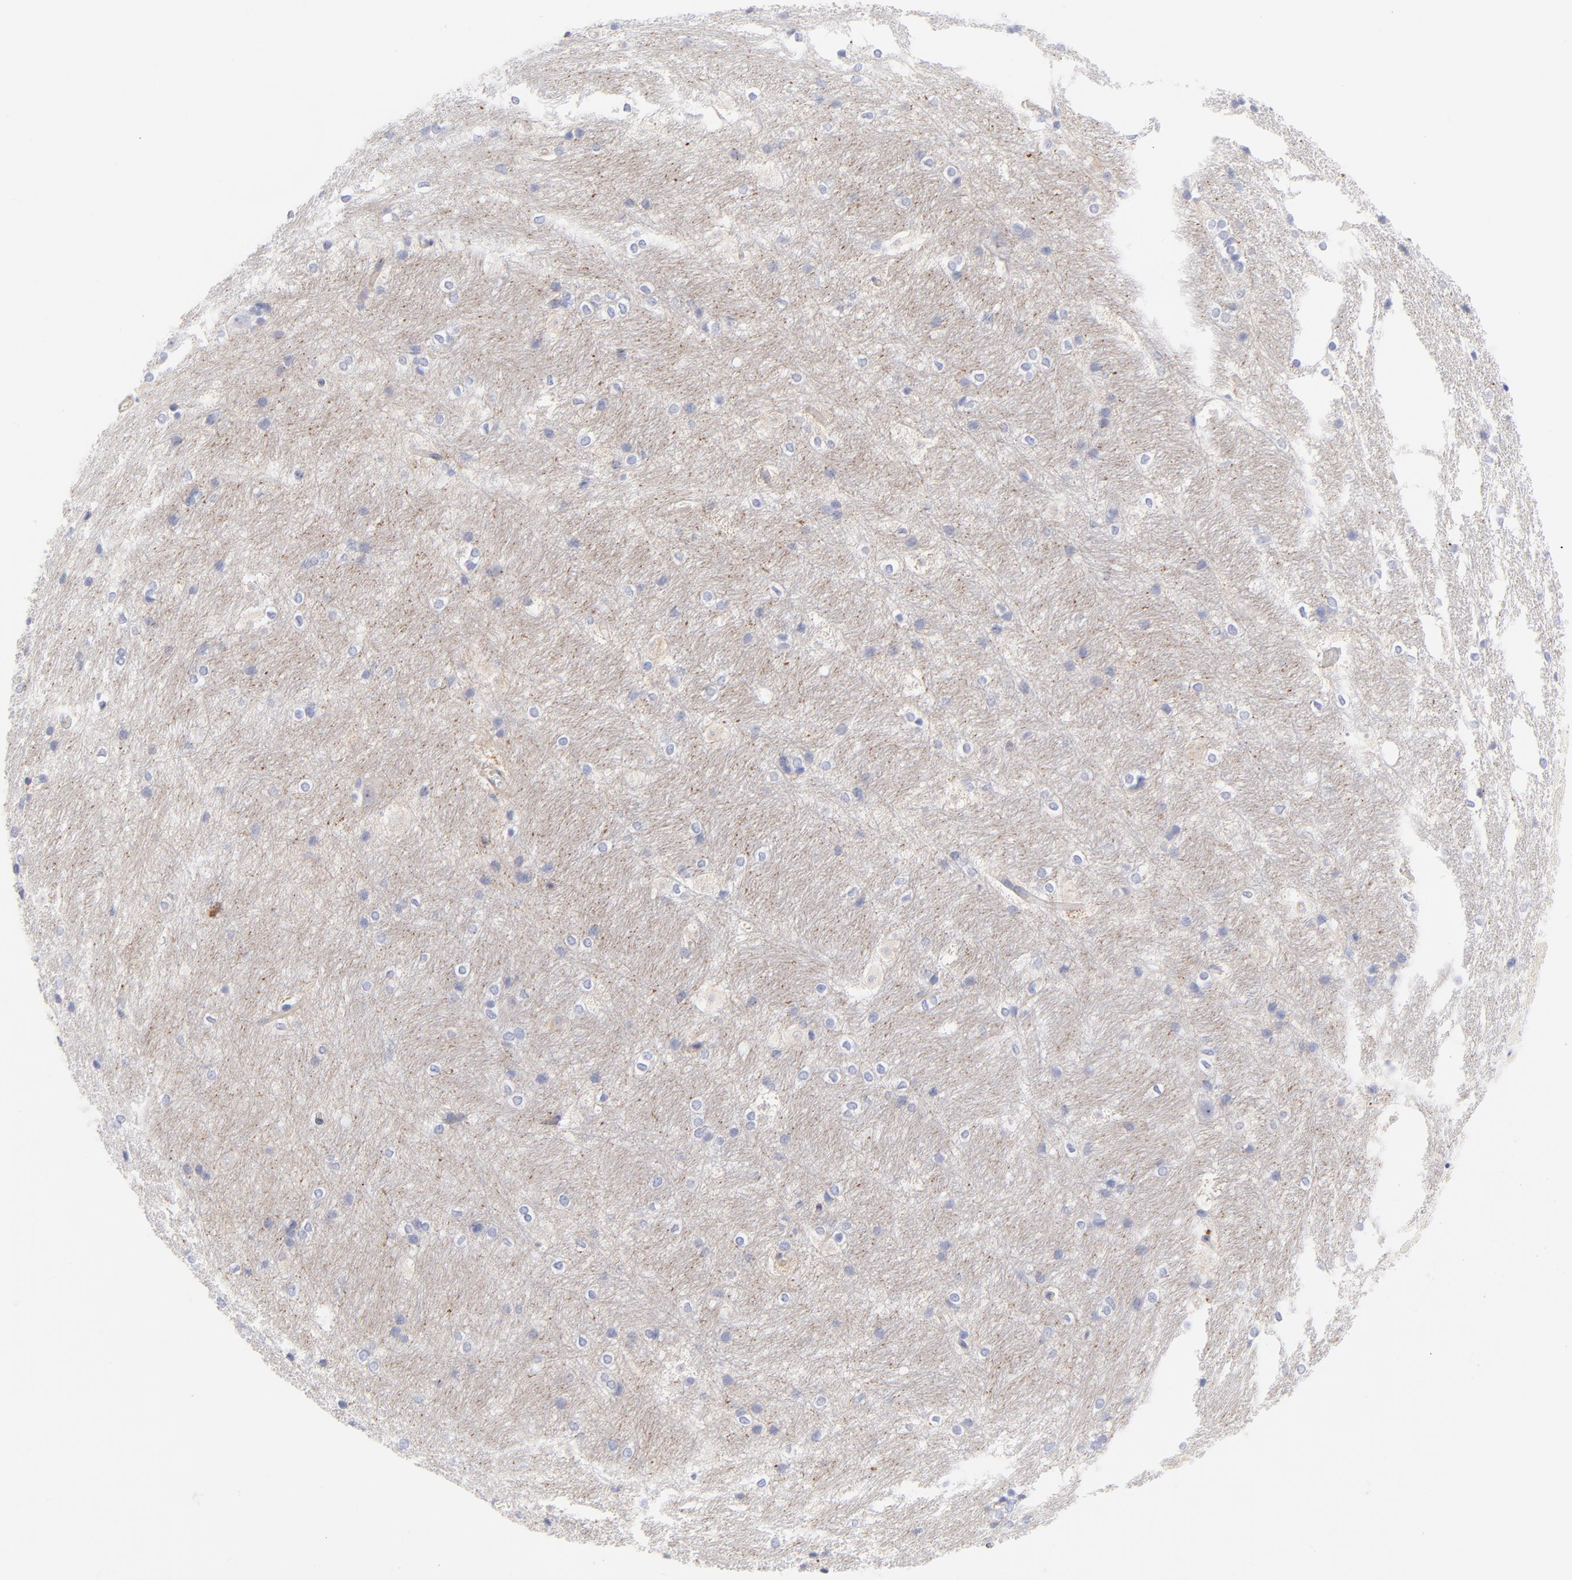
{"staining": {"intensity": "negative", "quantity": "none", "location": "none"}, "tissue": "hippocampus", "cell_type": "Glial cells", "image_type": "normal", "snomed": [{"axis": "morphology", "description": "Normal tissue, NOS"}, {"axis": "topography", "description": "Hippocampus"}], "caption": "Immunohistochemistry (IHC) of normal hippocampus exhibits no positivity in glial cells.", "gene": "ACTA2", "patient": {"sex": "female", "age": 19}}